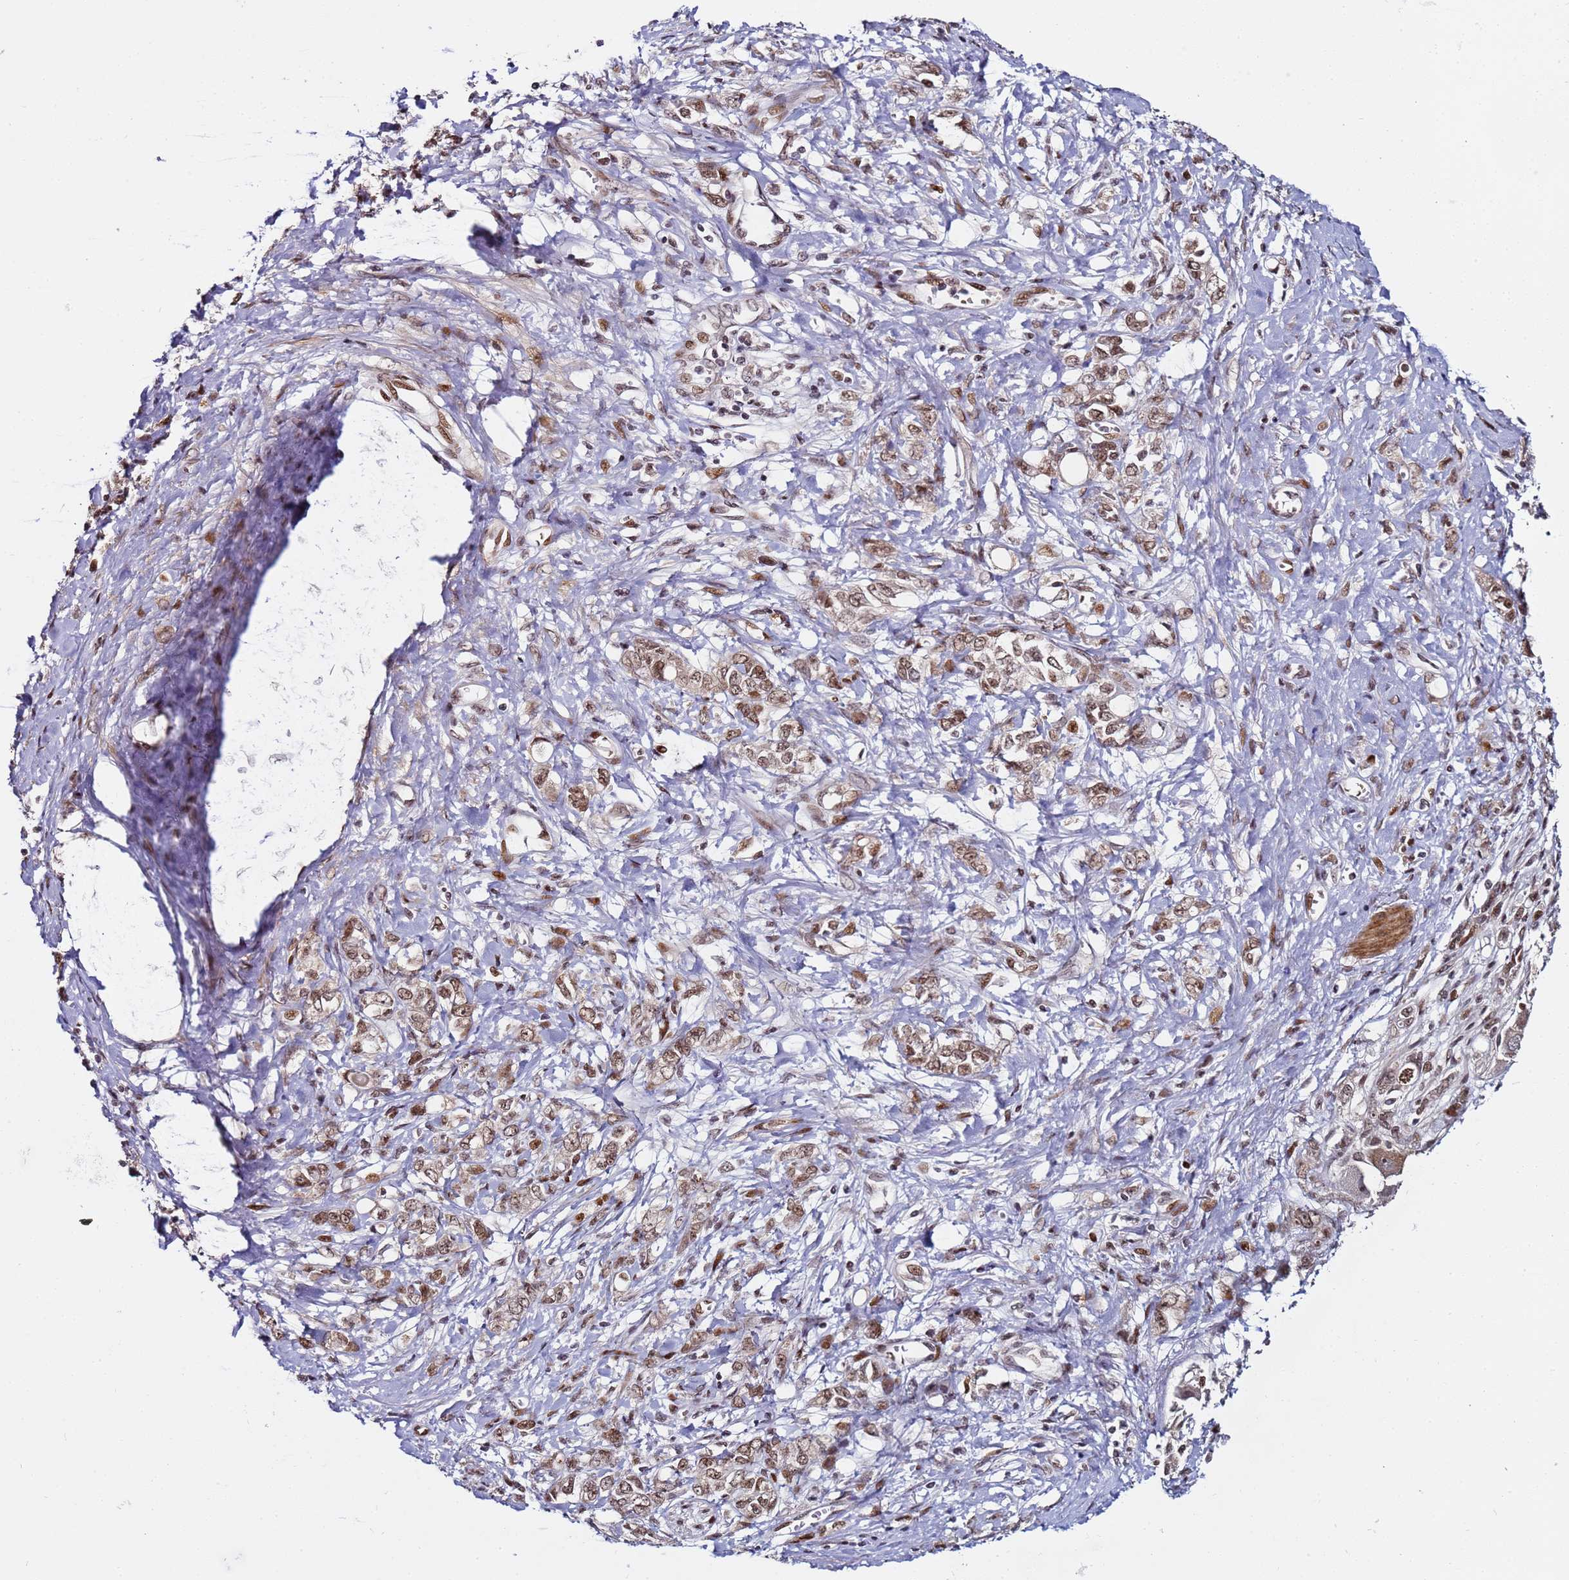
{"staining": {"intensity": "moderate", "quantity": ">75%", "location": "cytoplasmic/membranous,nuclear"}, "tissue": "stomach cancer", "cell_type": "Tumor cells", "image_type": "cancer", "snomed": [{"axis": "morphology", "description": "Adenocarcinoma, NOS"}, {"axis": "topography", "description": "Stomach"}], "caption": "The immunohistochemical stain highlights moderate cytoplasmic/membranous and nuclear positivity in tumor cells of stomach cancer tissue.", "gene": "PPM1H", "patient": {"sex": "female", "age": 76}}